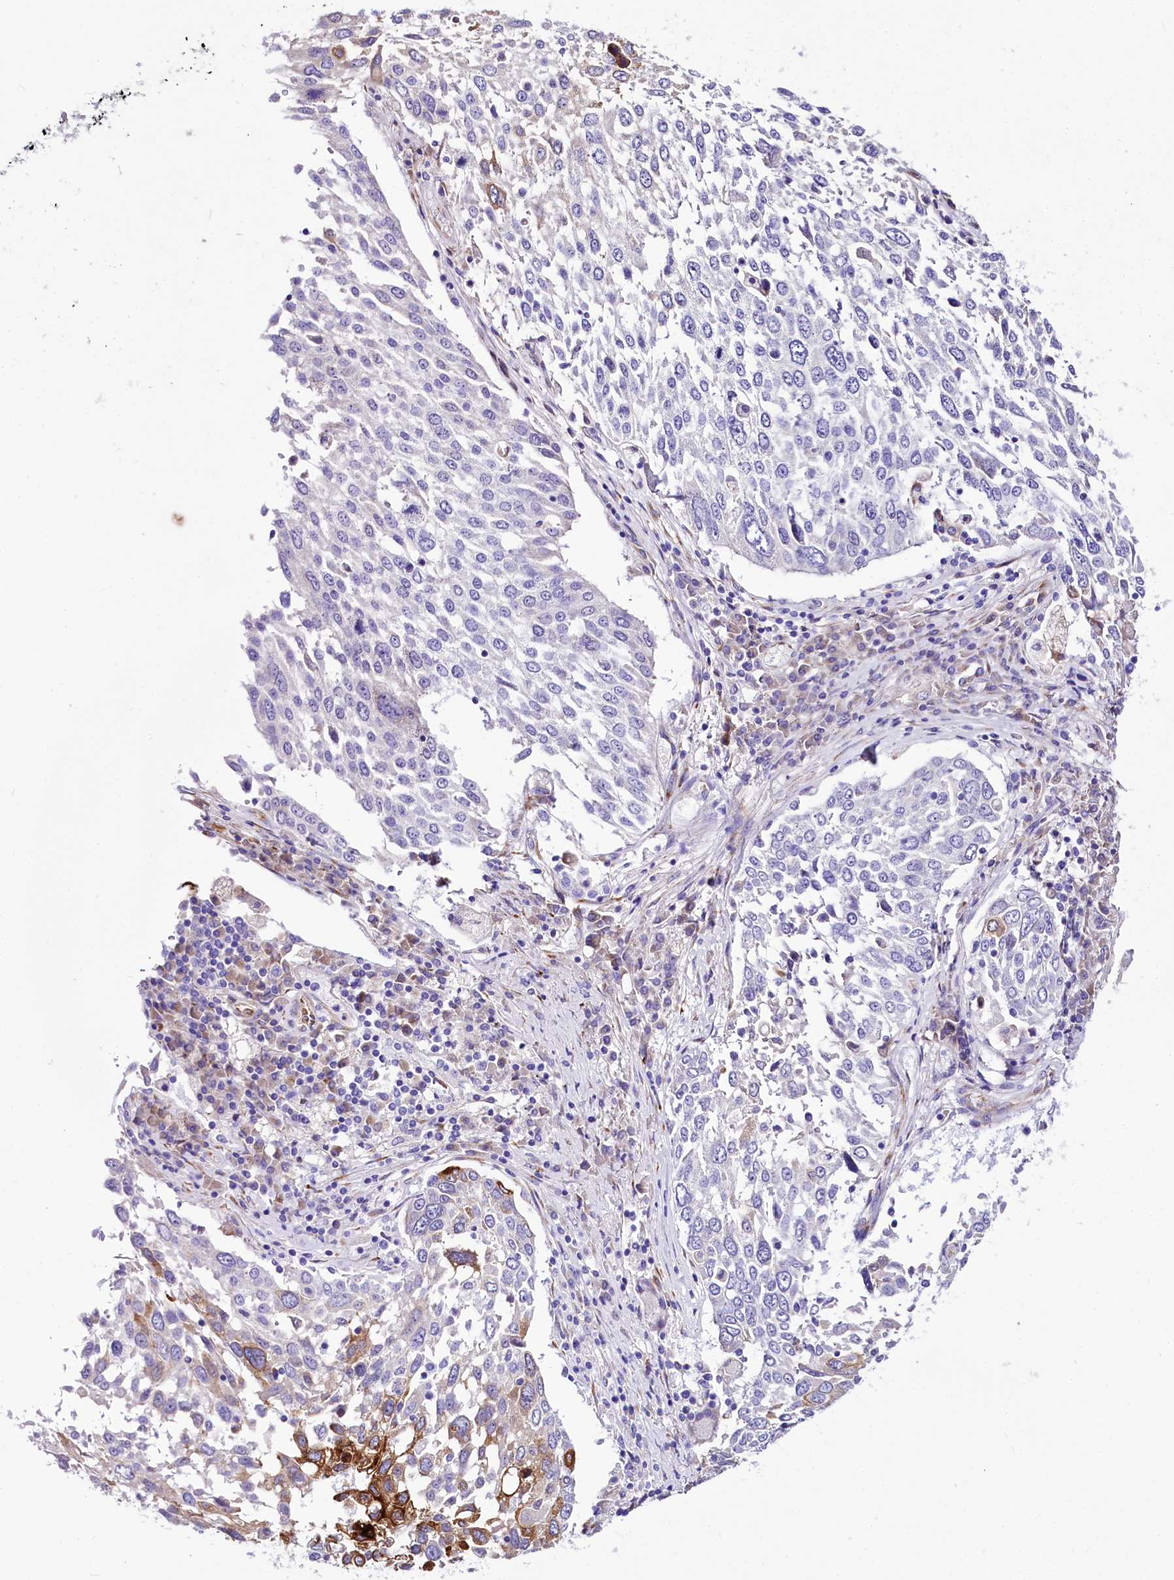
{"staining": {"intensity": "strong", "quantity": "<25%", "location": "cytoplasmic/membranous"}, "tissue": "lung cancer", "cell_type": "Tumor cells", "image_type": "cancer", "snomed": [{"axis": "morphology", "description": "Squamous cell carcinoma, NOS"}, {"axis": "topography", "description": "Lung"}], "caption": "Lung cancer (squamous cell carcinoma) stained for a protein (brown) reveals strong cytoplasmic/membranous positive expression in approximately <25% of tumor cells.", "gene": "A2ML1", "patient": {"sex": "male", "age": 65}}